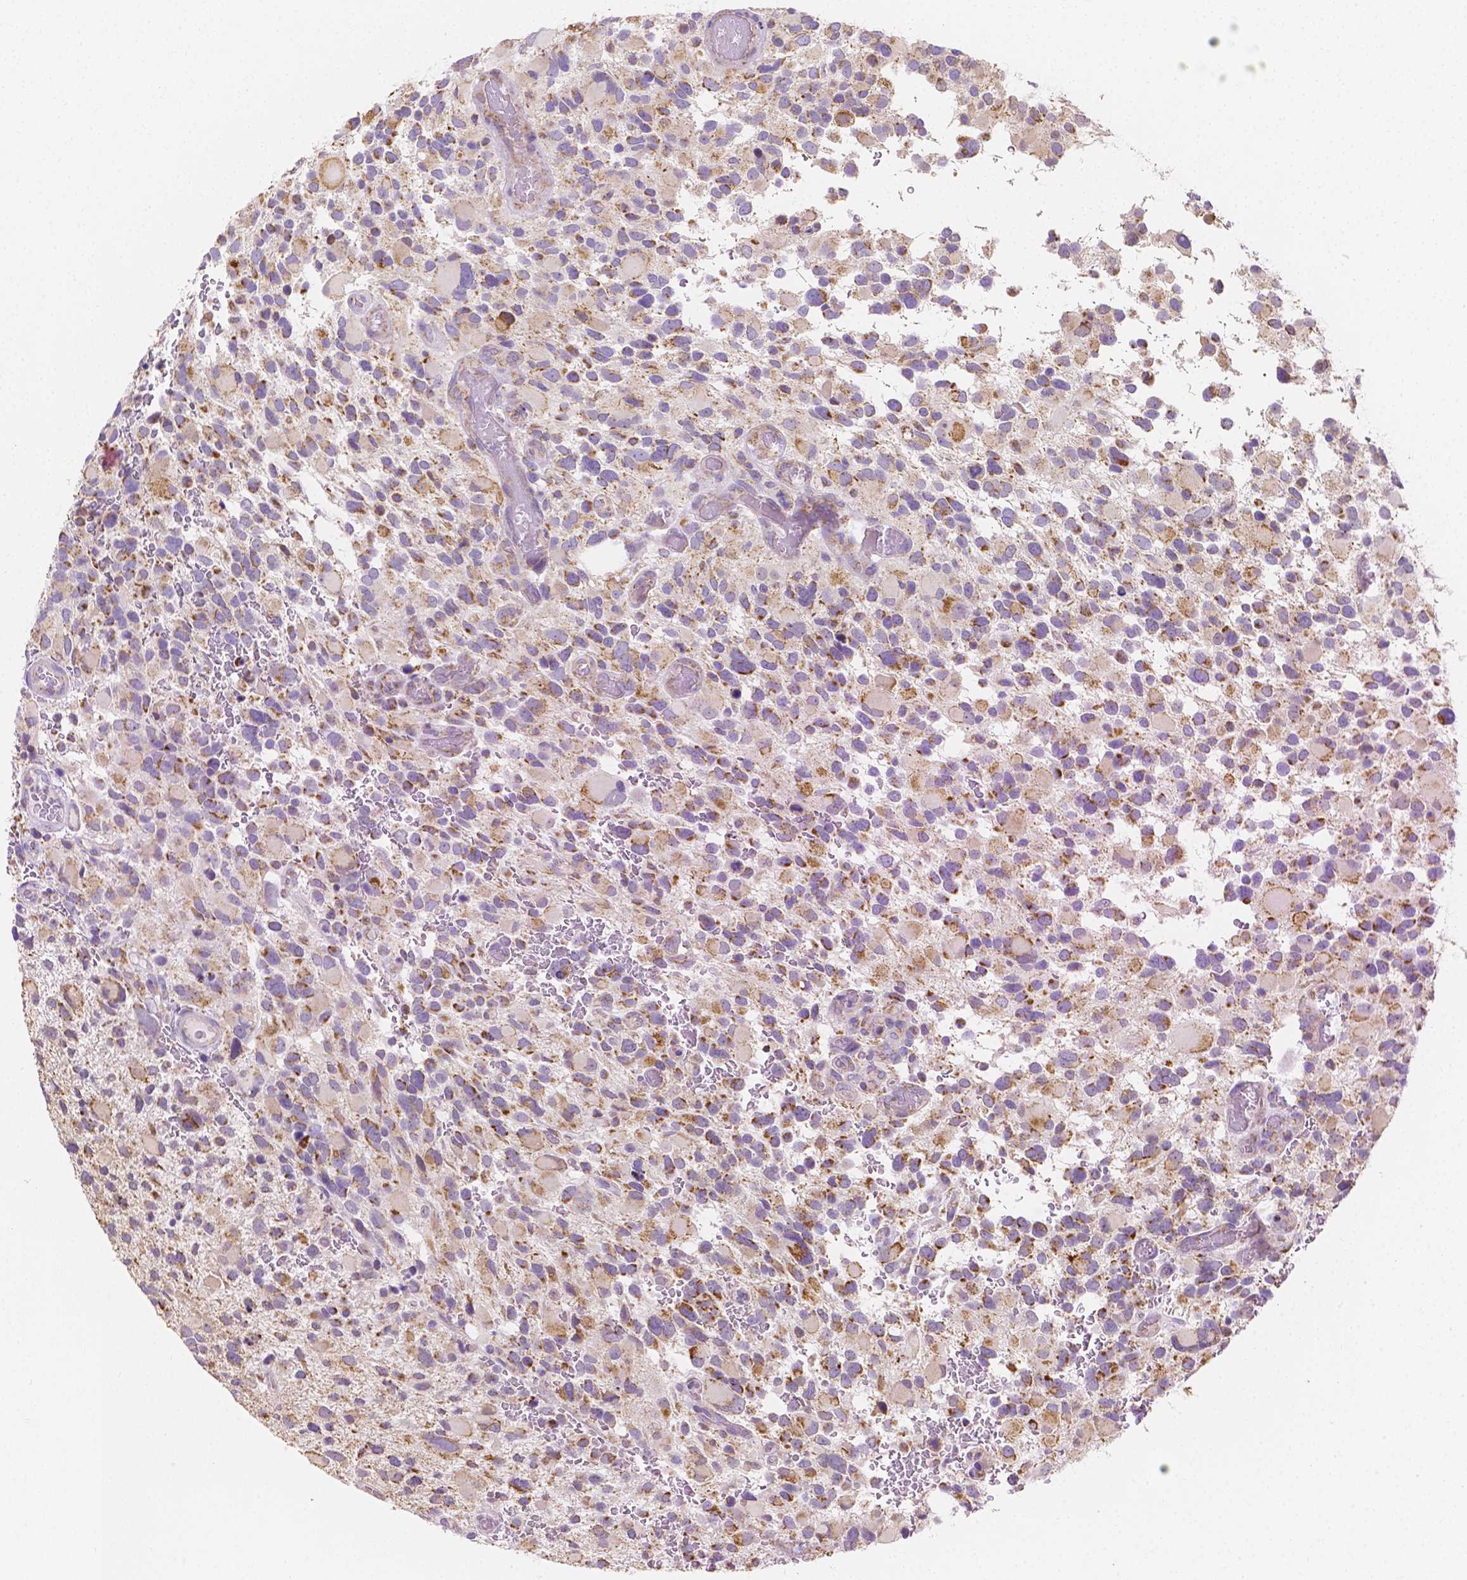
{"staining": {"intensity": "moderate", "quantity": "25%-75%", "location": "cytoplasmic/membranous"}, "tissue": "glioma", "cell_type": "Tumor cells", "image_type": "cancer", "snomed": [{"axis": "morphology", "description": "Glioma, malignant, Low grade"}, {"axis": "topography", "description": "Brain"}], "caption": "Immunohistochemistry image of neoplastic tissue: human malignant glioma (low-grade) stained using IHC reveals medium levels of moderate protein expression localized specifically in the cytoplasmic/membranous of tumor cells, appearing as a cytoplasmic/membranous brown color.", "gene": "SGTB", "patient": {"sex": "female", "age": 32}}